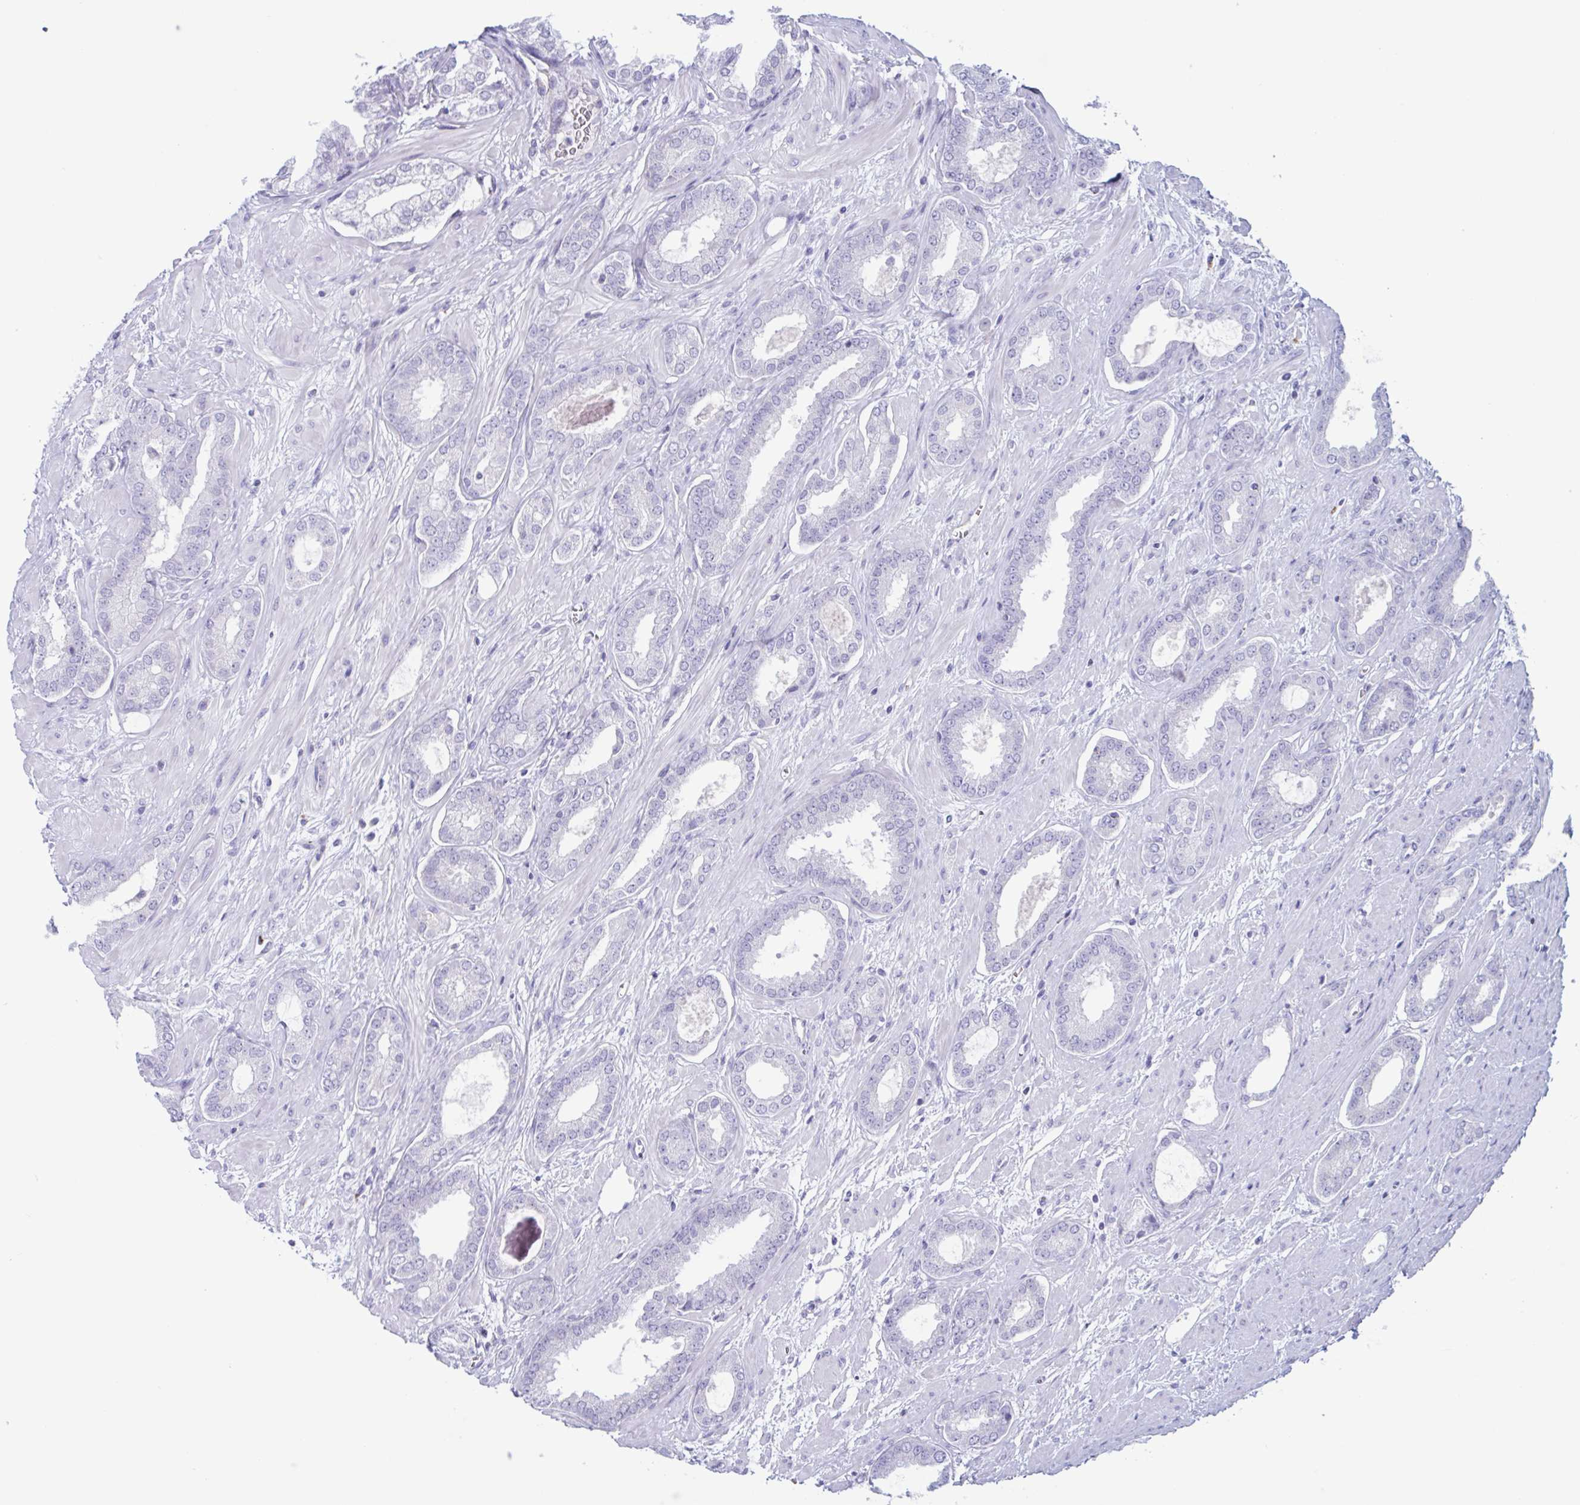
{"staining": {"intensity": "negative", "quantity": "none", "location": "none"}, "tissue": "prostate cancer", "cell_type": "Tumor cells", "image_type": "cancer", "snomed": [{"axis": "morphology", "description": "Adenocarcinoma, High grade"}, {"axis": "topography", "description": "Prostate"}], "caption": "Tumor cells show no significant expression in prostate adenocarcinoma (high-grade). (Brightfield microscopy of DAB IHC at high magnification).", "gene": "XCL1", "patient": {"sex": "male", "age": 58}}